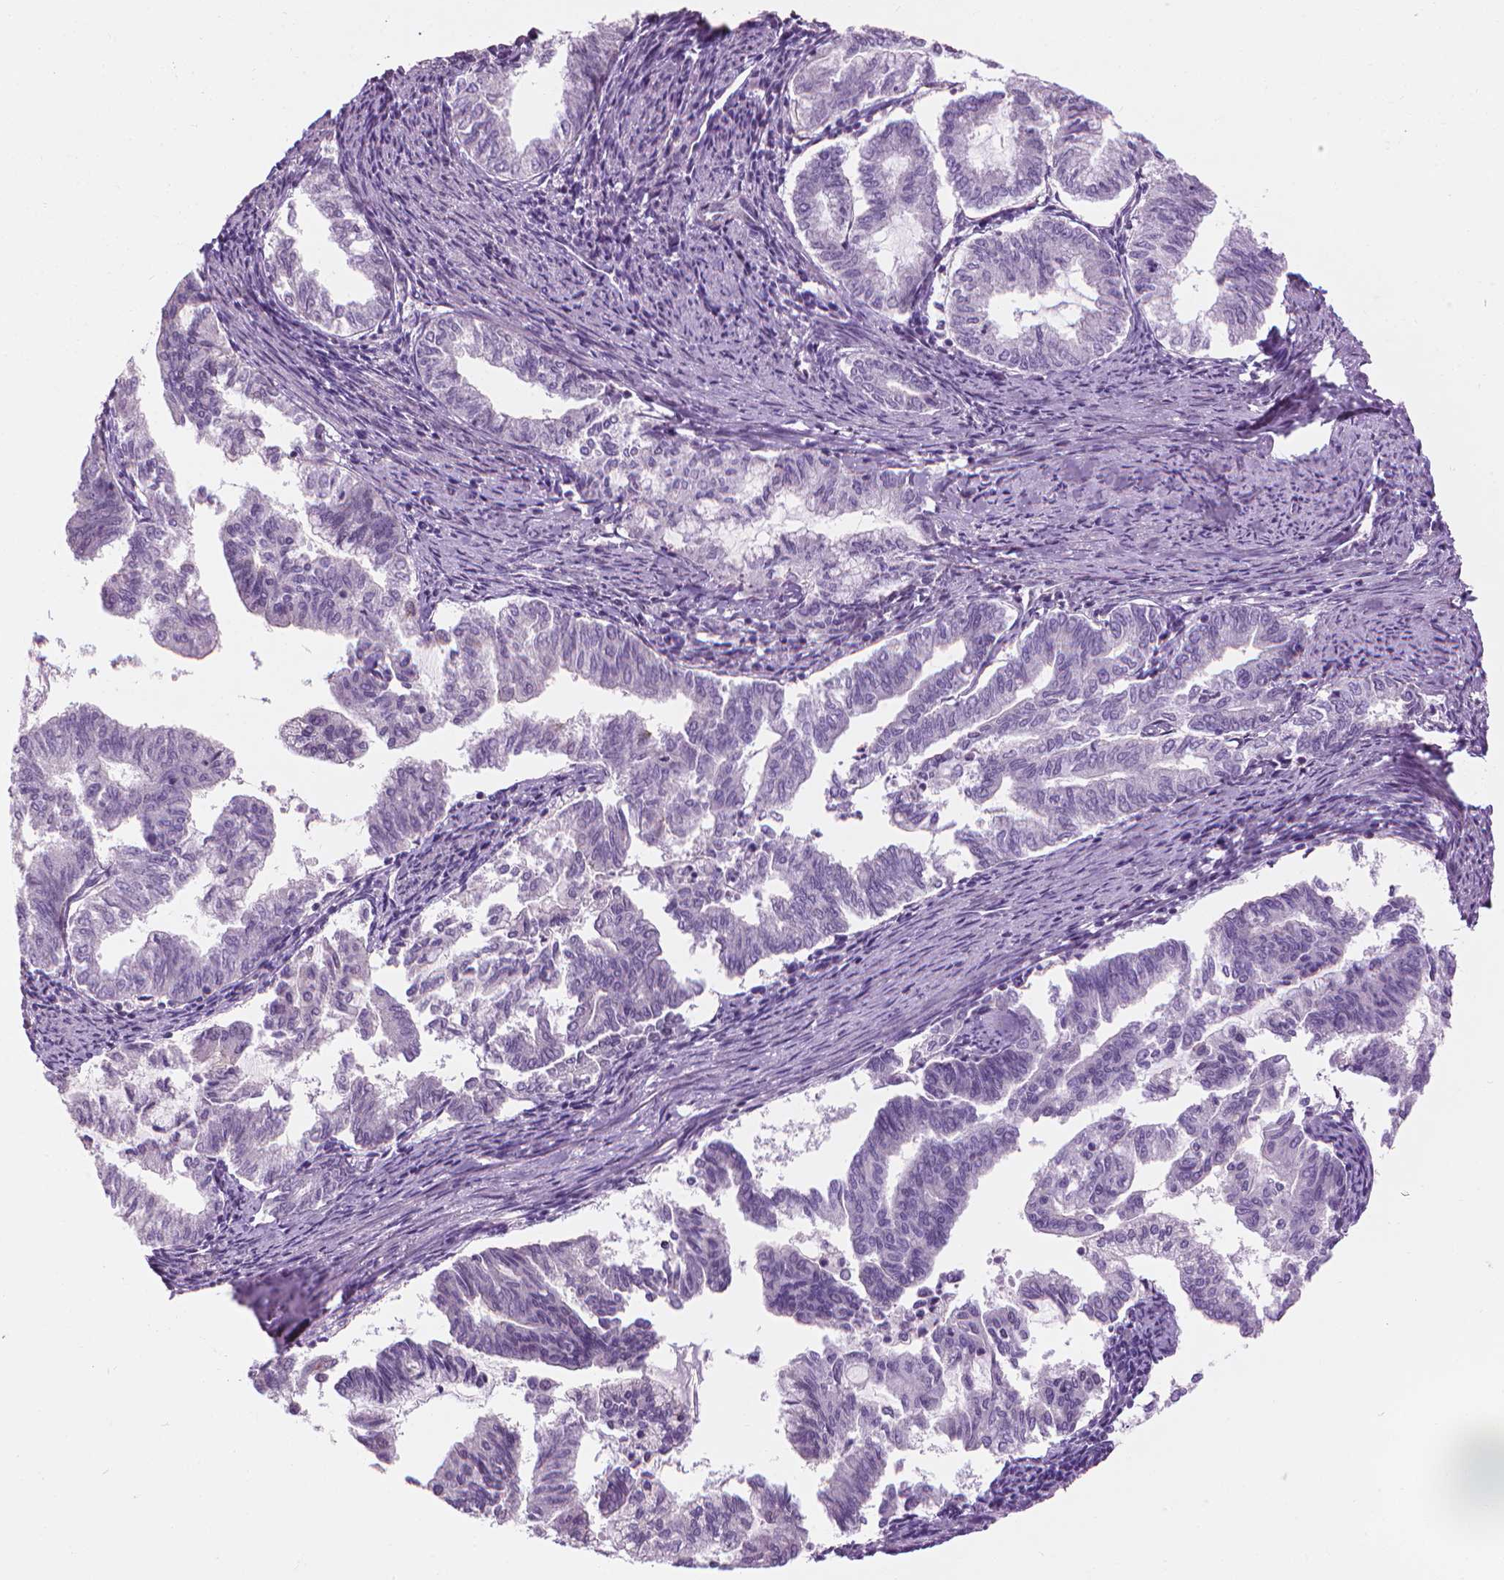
{"staining": {"intensity": "negative", "quantity": "none", "location": "none"}, "tissue": "endometrial cancer", "cell_type": "Tumor cells", "image_type": "cancer", "snomed": [{"axis": "morphology", "description": "Adenocarcinoma, NOS"}, {"axis": "topography", "description": "Endometrium"}], "caption": "Immunohistochemistry (IHC) histopathology image of endometrial adenocarcinoma stained for a protein (brown), which displays no staining in tumor cells. (Stains: DAB (3,3'-diaminobenzidine) immunohistochemistry (IHC) with hematoxylin counter stain, Microscopy: brightfield microscopy at high magnification).", "gene": "SAXO2", "patient": {"sex": "female", "age": 79}}